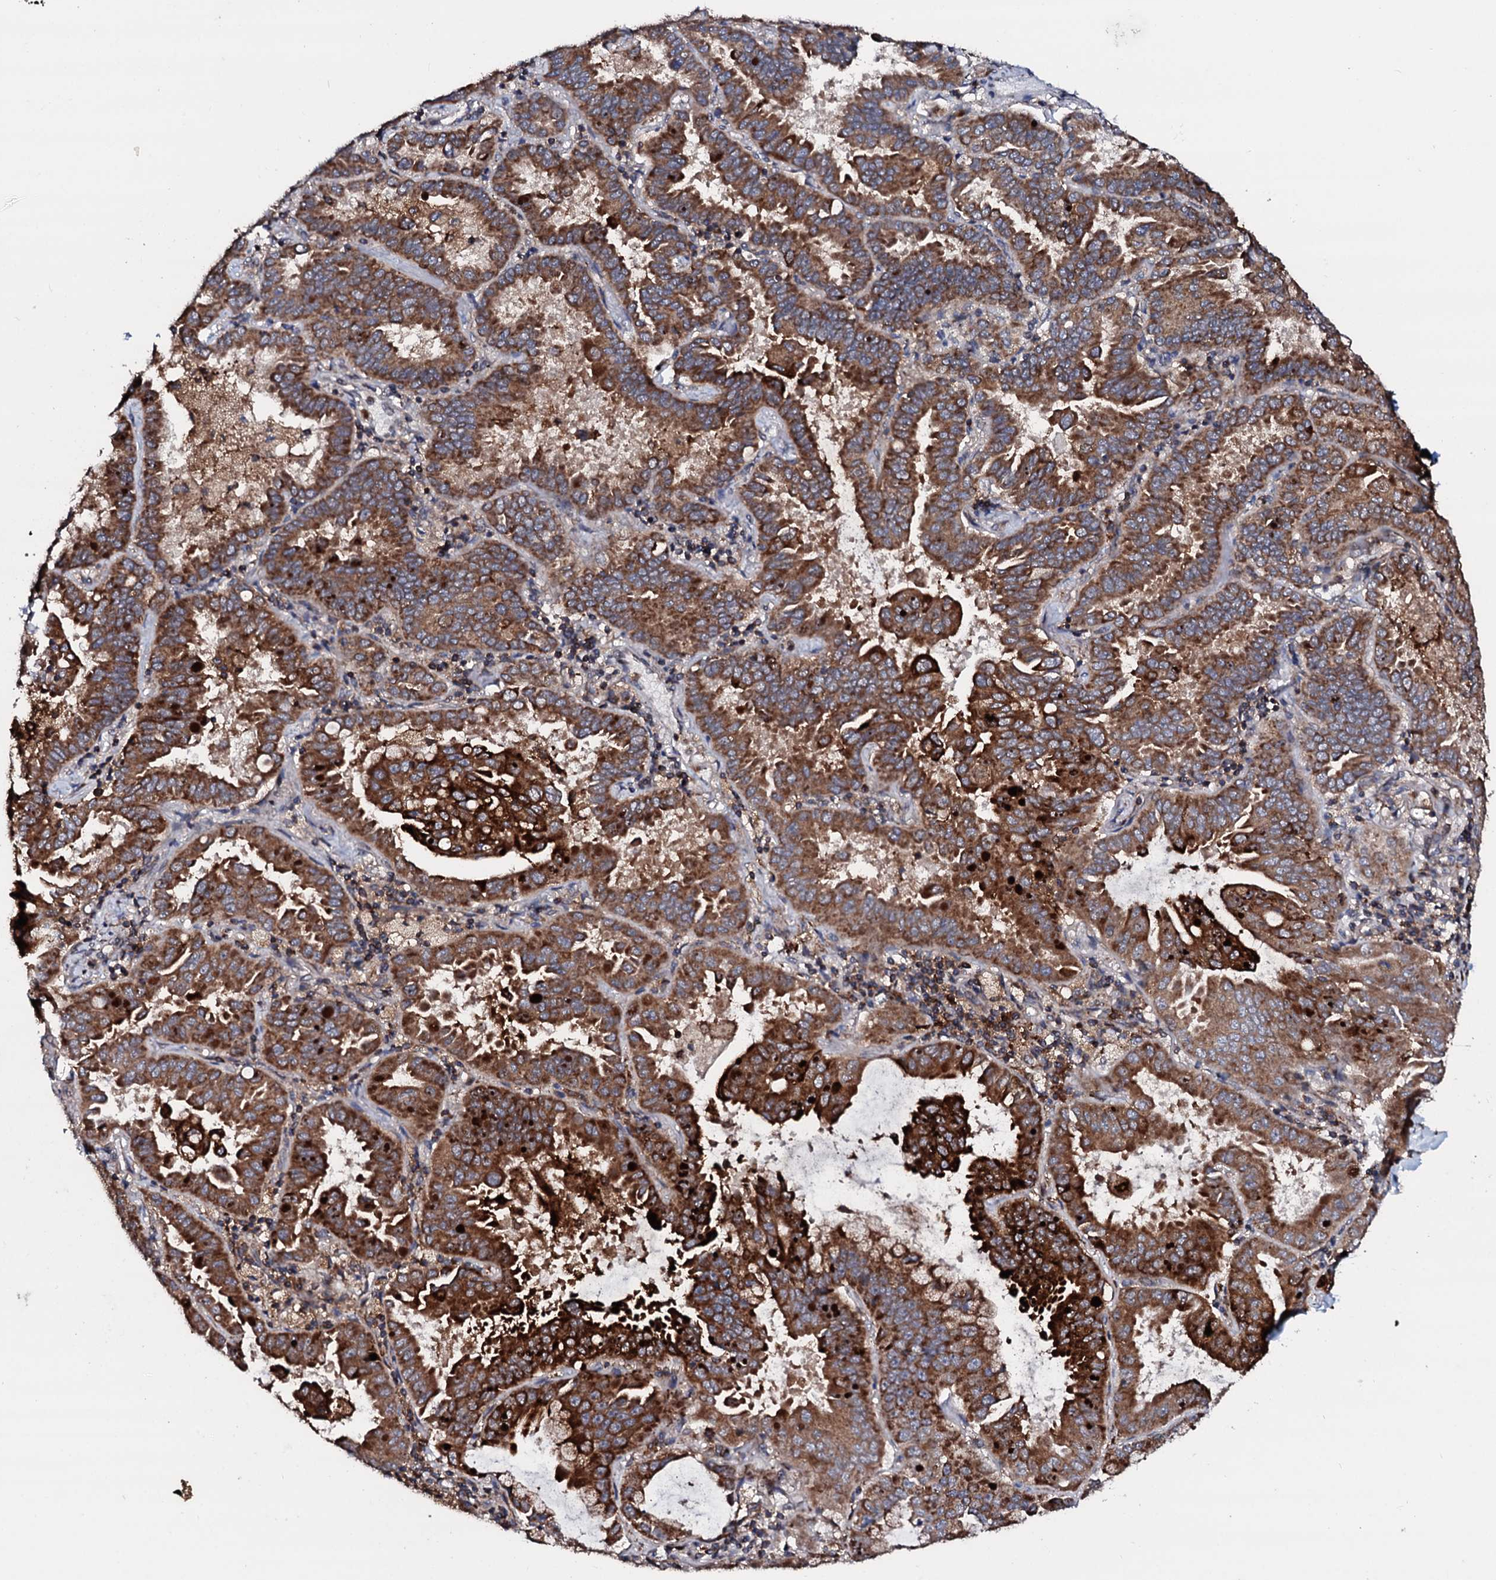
{"staining": {"intensity": "strong", "quantity": ">75%", "location": "cytoplasmic/membranous"}, "tissue": "lung cancer", "cell_type": "Tumor cells", "image_type": "cancer", "snomed": [{"axis": "morphology", "description": "Adenocarcinoma, NOS"}, {"axis": "topography", "description": "Lung"}], "caption": "Immunohistochemistry (IHC) photomicrograph of neoplastic tissue: human lung cancer (adenocarcinoma) stained using immunohistochemistry (IHC) demonstrates high levels of strong protein expression localized specifically in the cytoplasmic/membranous of tumor cells, appearing as a cytoplasmic/membranous brown color.", "gene": "SDHAF2", "patient": {"sex": "male", "age": 64}}